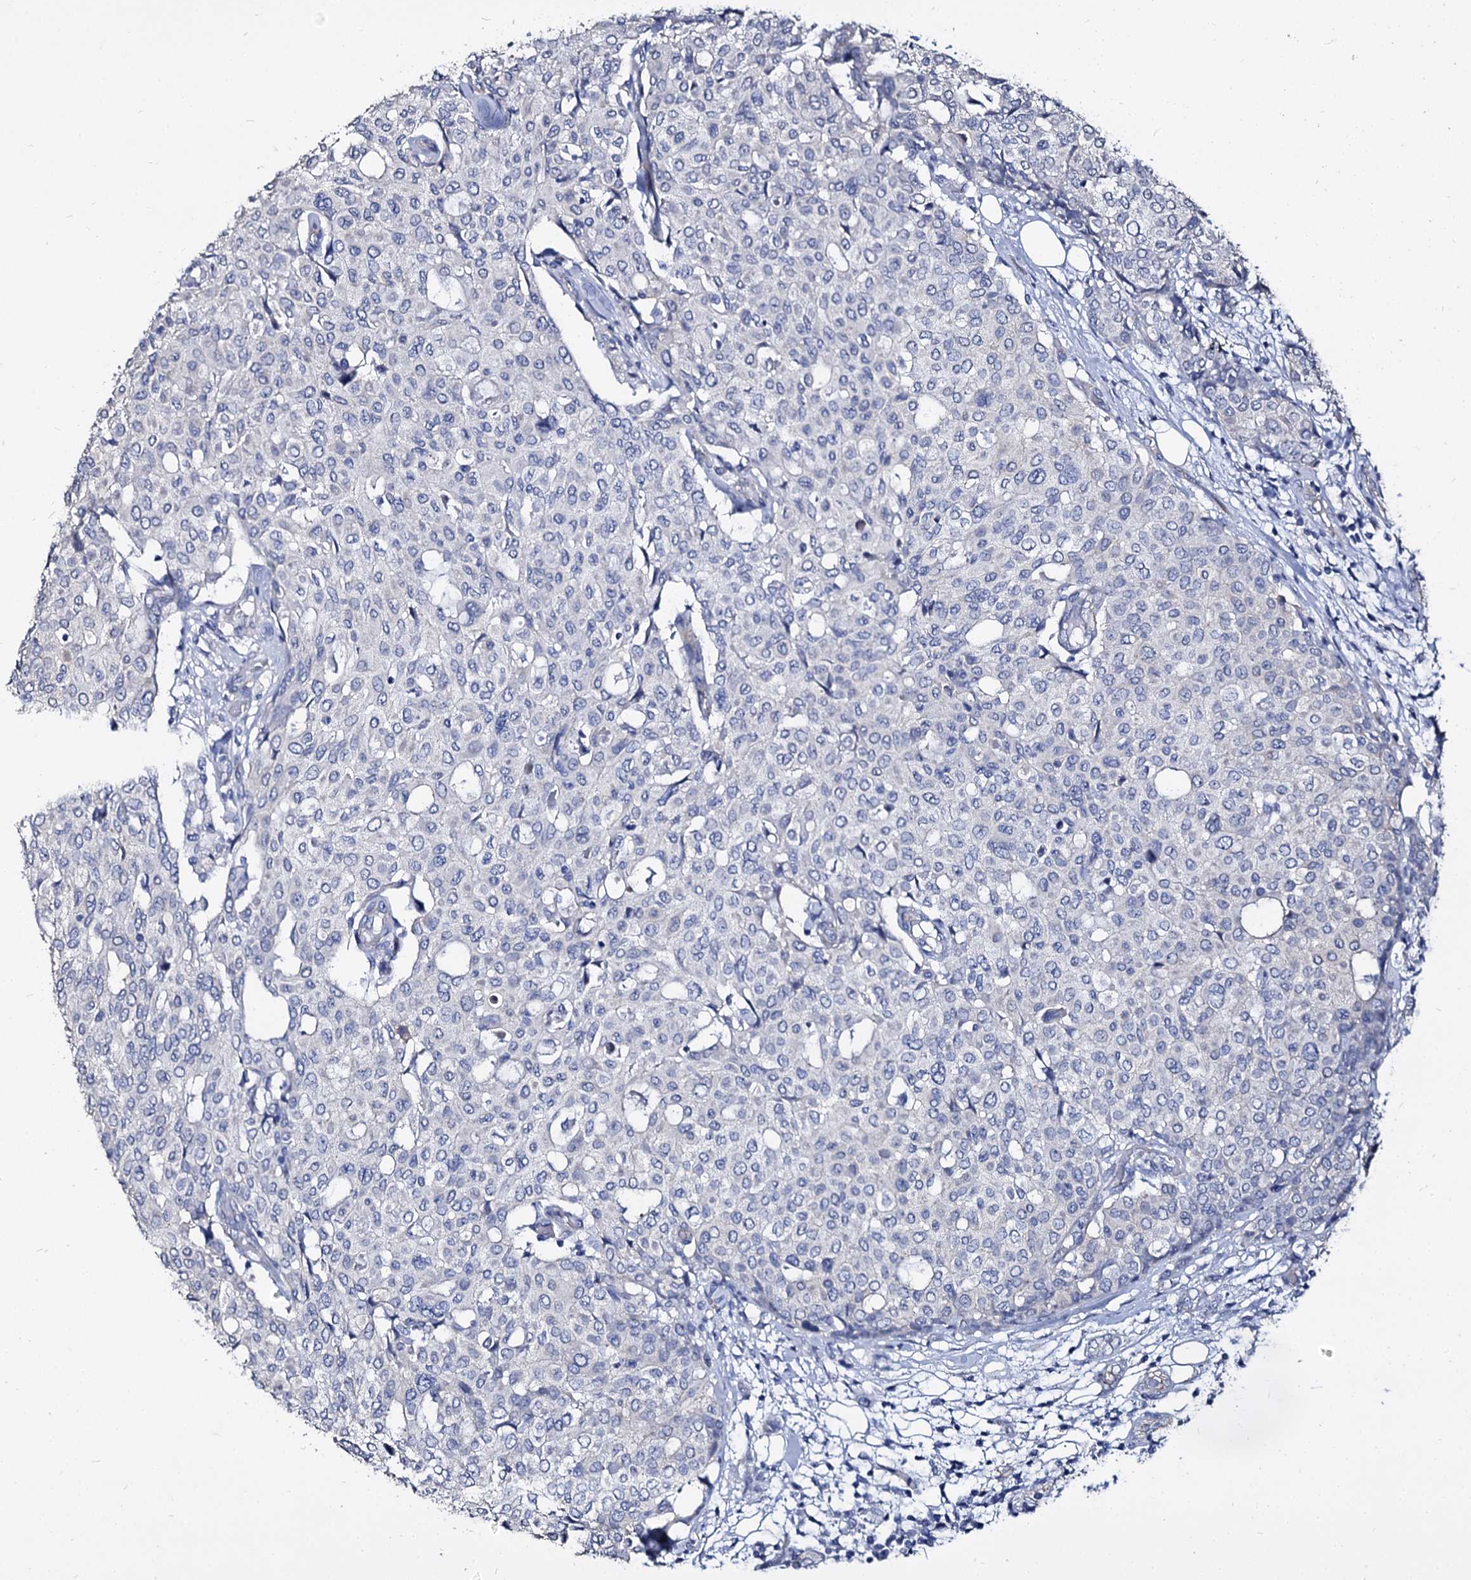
{"staining": {"intensity": "negative", "quantity": "none", "location": "none"}, "tissue": "breast cancer", "cell_type": "Tumor cells", "image_type": "cancer", "snomed": [{"axis": "morphology", "description": "Lobular carcinoma"}, {"axis": "topography", "description": "Breast"}], "caption": "A high-resolution micrograph shows immunohistochemistry staining of breast lobular carcinoma, which demonstrates no significant expression in tumor cells.", "gene": "CBFB", "patient": {"sex": "female", "age": 51}}